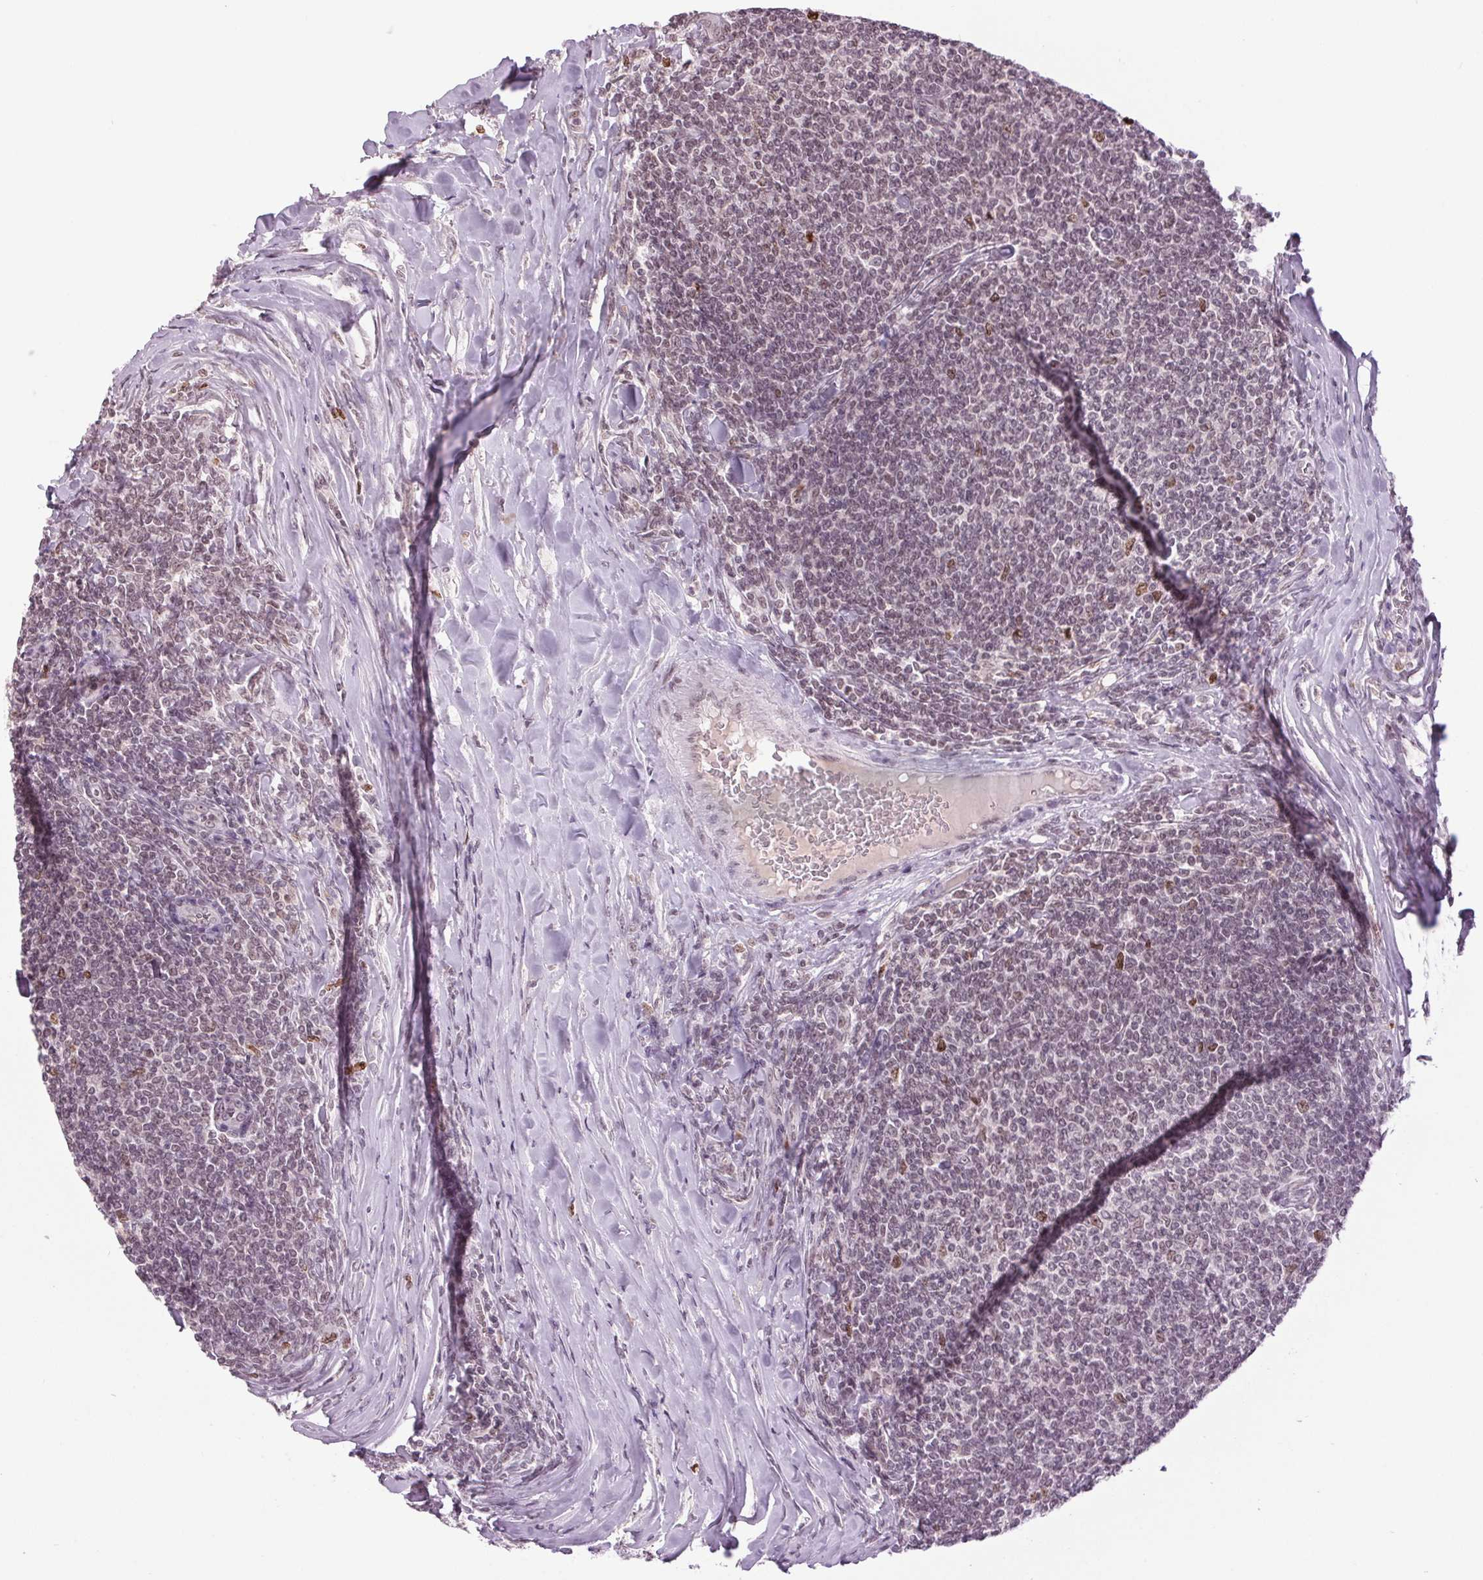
{"staining": {"intensity": "weak", "quantity": ">75%", "location": "nuclear"}, "tissue": "lymphoma", "cell_type": "Tumor cells", "image_type": "cancer", "snomed": [{"axis": "morphology", "description": "Malignant lymphoma, non-Hodgkin's type, Low grade"}, {"axis": "topography", "description": "Lymph node"}], "caption": "IHC of lymphoma displays low levels of weak nuclear positivity in about >75% of tumor cells. The staining was performed using DAB, with brown indicating positive protein expression. Nuclei are stained blue with hematoxylin.", "gene": "SMIM6", "patient": {"sex": "male", "age": 52}}